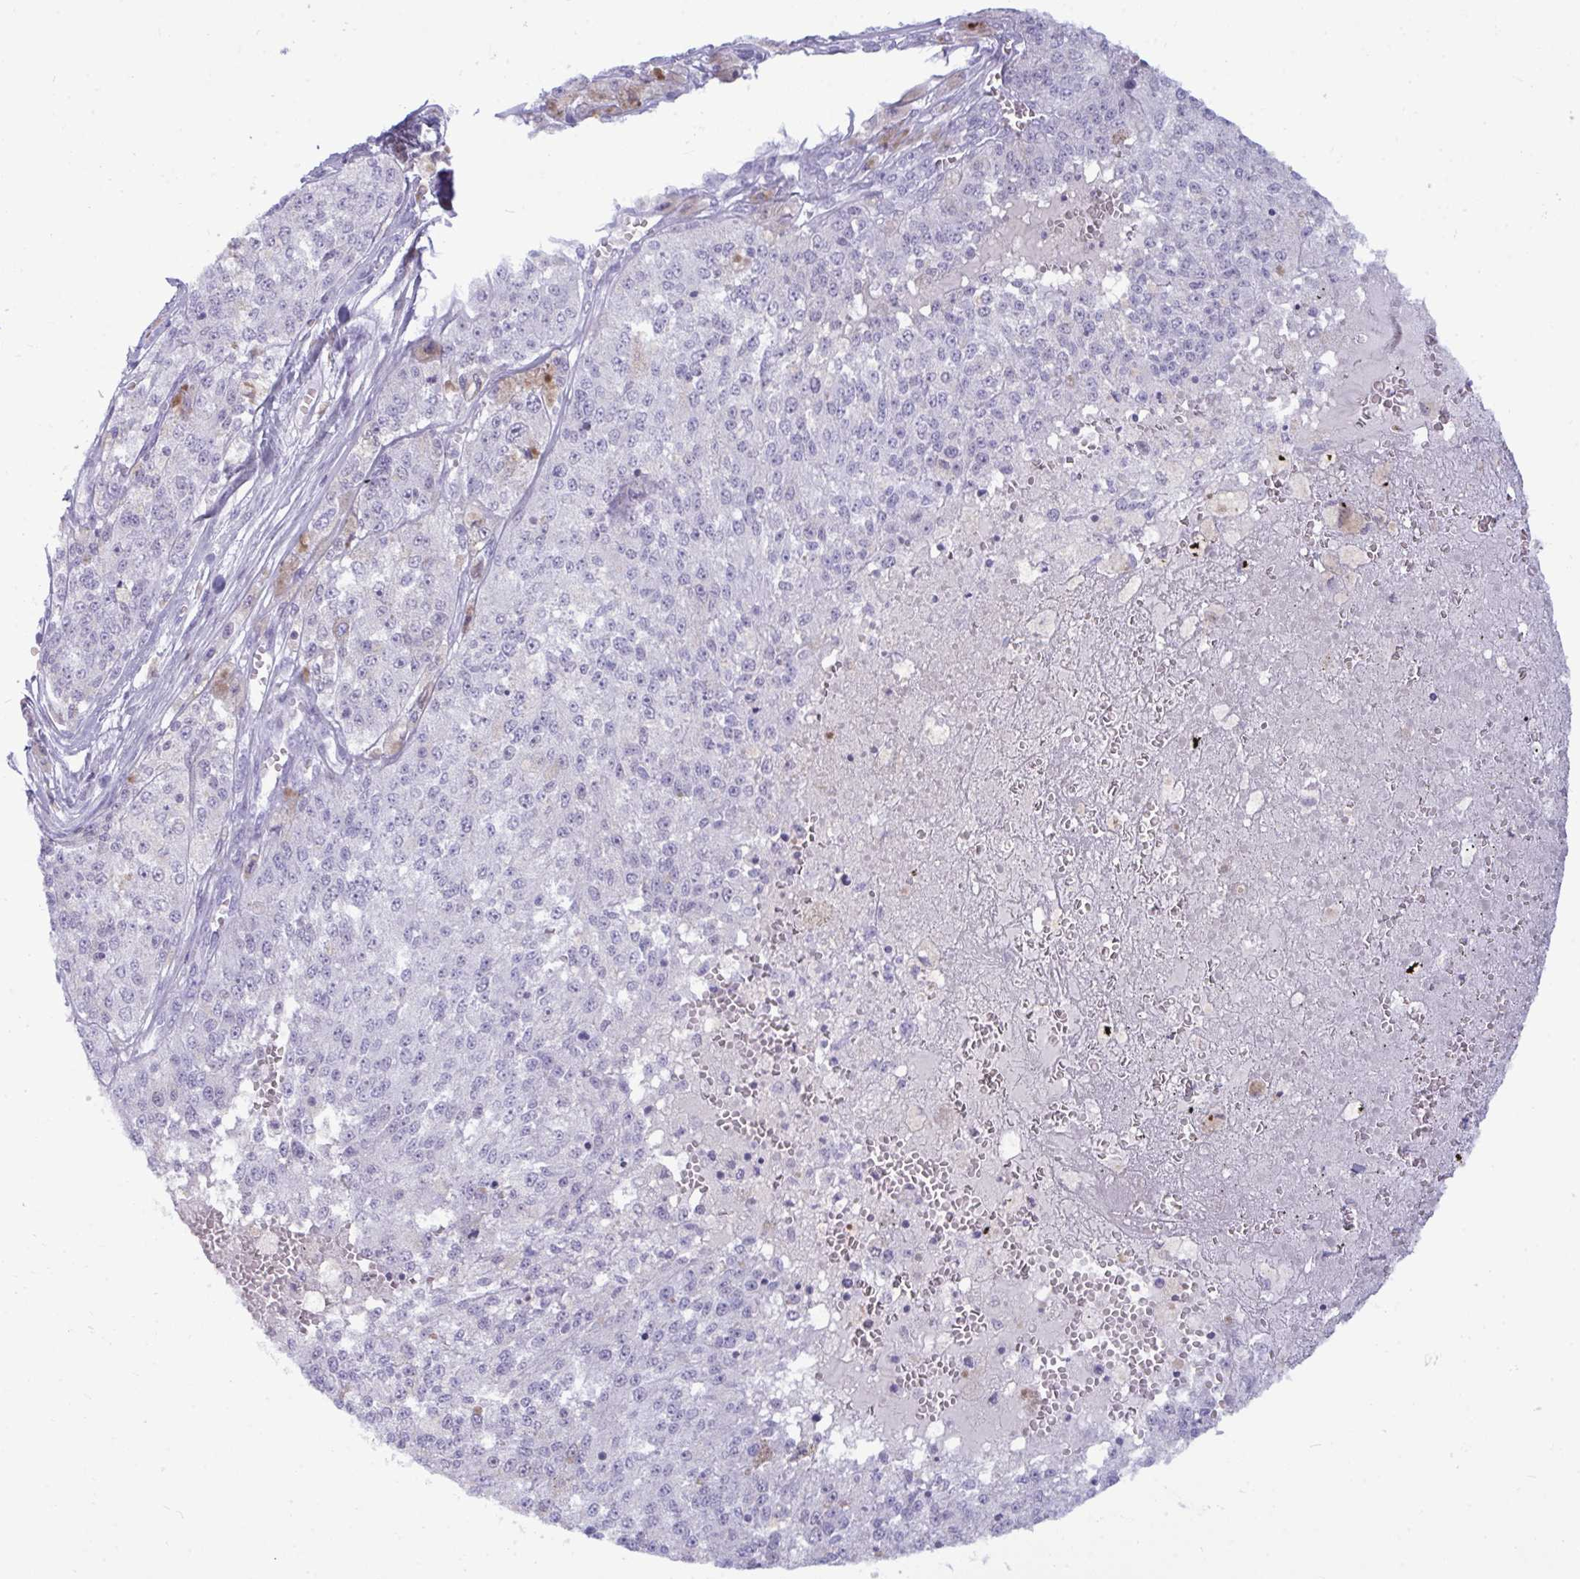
{"staining": {"intensity": "negative", "quantity": "none", "location": "none"}, "tissue": "melanoma", "cell_type": "Tumor cells", "image_type": "cancer", "snomed": [{"axis": "morphology", "description": "Malignant melanoma, Metastatic site"}, {"axis": "topography", "description": "Lymph node"}], "caption": "Tumor cells are negative for protein expression in human melanoma. Nuclei are stained in blue.", "gene": "ANKRD60", "patient": {"sex": "female", "age": 64}}